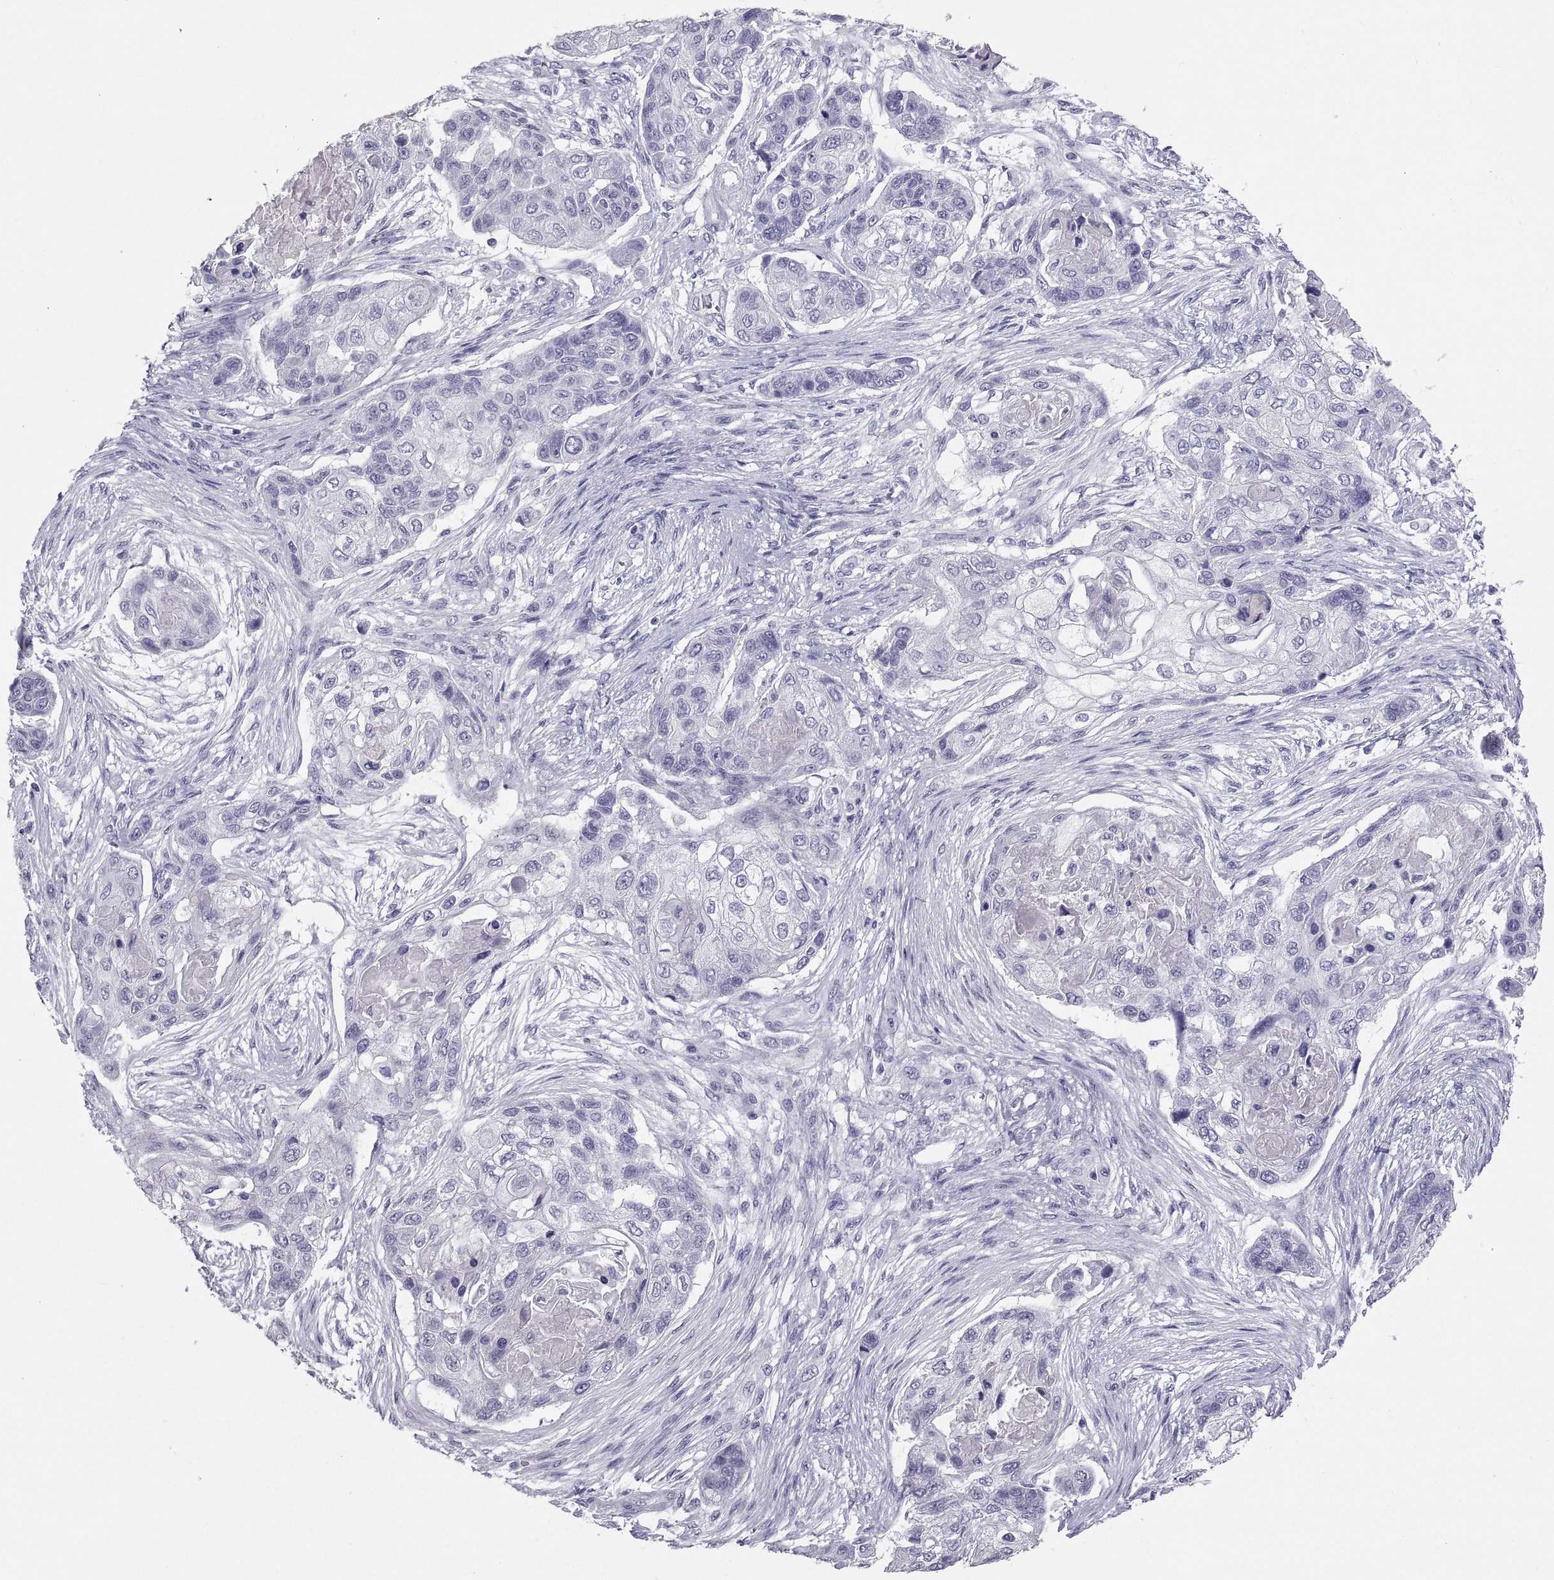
{"staining": {"intensity": "negative", "quantity": "none", "location": "none"}, "tissue": "lung cancer", "cell_type": "Tumor cells", "image_type": "cancer", "snomed": [{"axis": "morphology", "description": "Squamous cell carcinoma, NOS"}, {"axis": "topography", "description": "Lung"}], "caption": "DAB (3,3'-diaminobenzidine) immunohistochemical staining of human squamous cell carcinoma (lung) exhibits no significant positivity in tumor cells. (Brightfield microscopy of DAB (3,3'-diaminobenzidine) IHC at high magnification).", "gene": "IGSF1", "patient": {"sex": "male", "age": 69}}